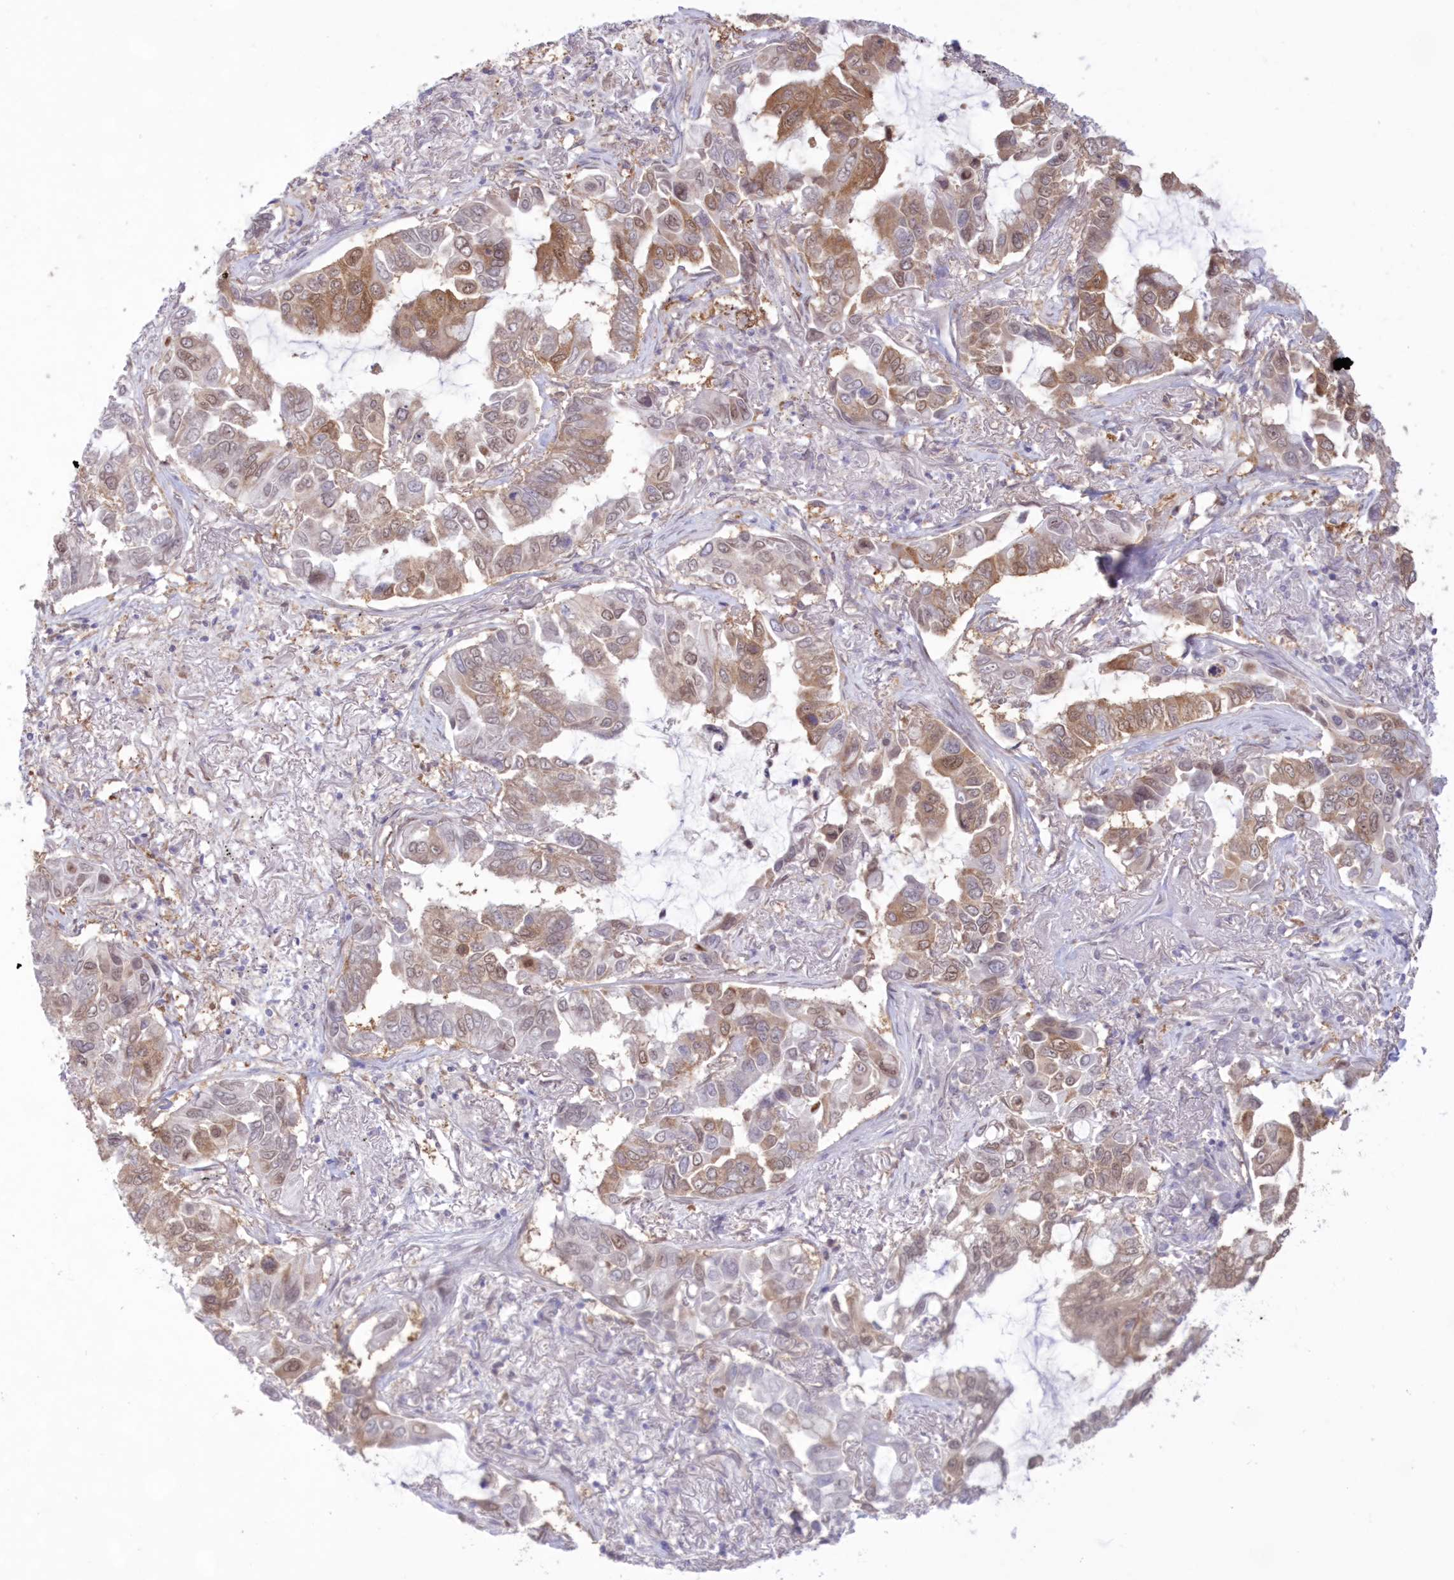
{"staining": {"intensity": "moderate", "quantity": "25%-75%", "location": "cytoplasmic/membranous,nuclear"}, "tissue": "lung cancer", "cell_type": "Tumor cells", "image_type": "cancer", "snomed": [{"axis": "morphology", "description": "Adenocarcinoma, NOS"}, {"axis": "topography", "description": "Lung"}], "caption": "Adenocarcinoma (lung) stained with immunohistochemistry demonstrates moderate cytoplasmic/membranous and nuclear staining in about 25%-75% of tumor cells.", "gene": "RNPEP", "patient": {"sex": "male", "age": 64}}